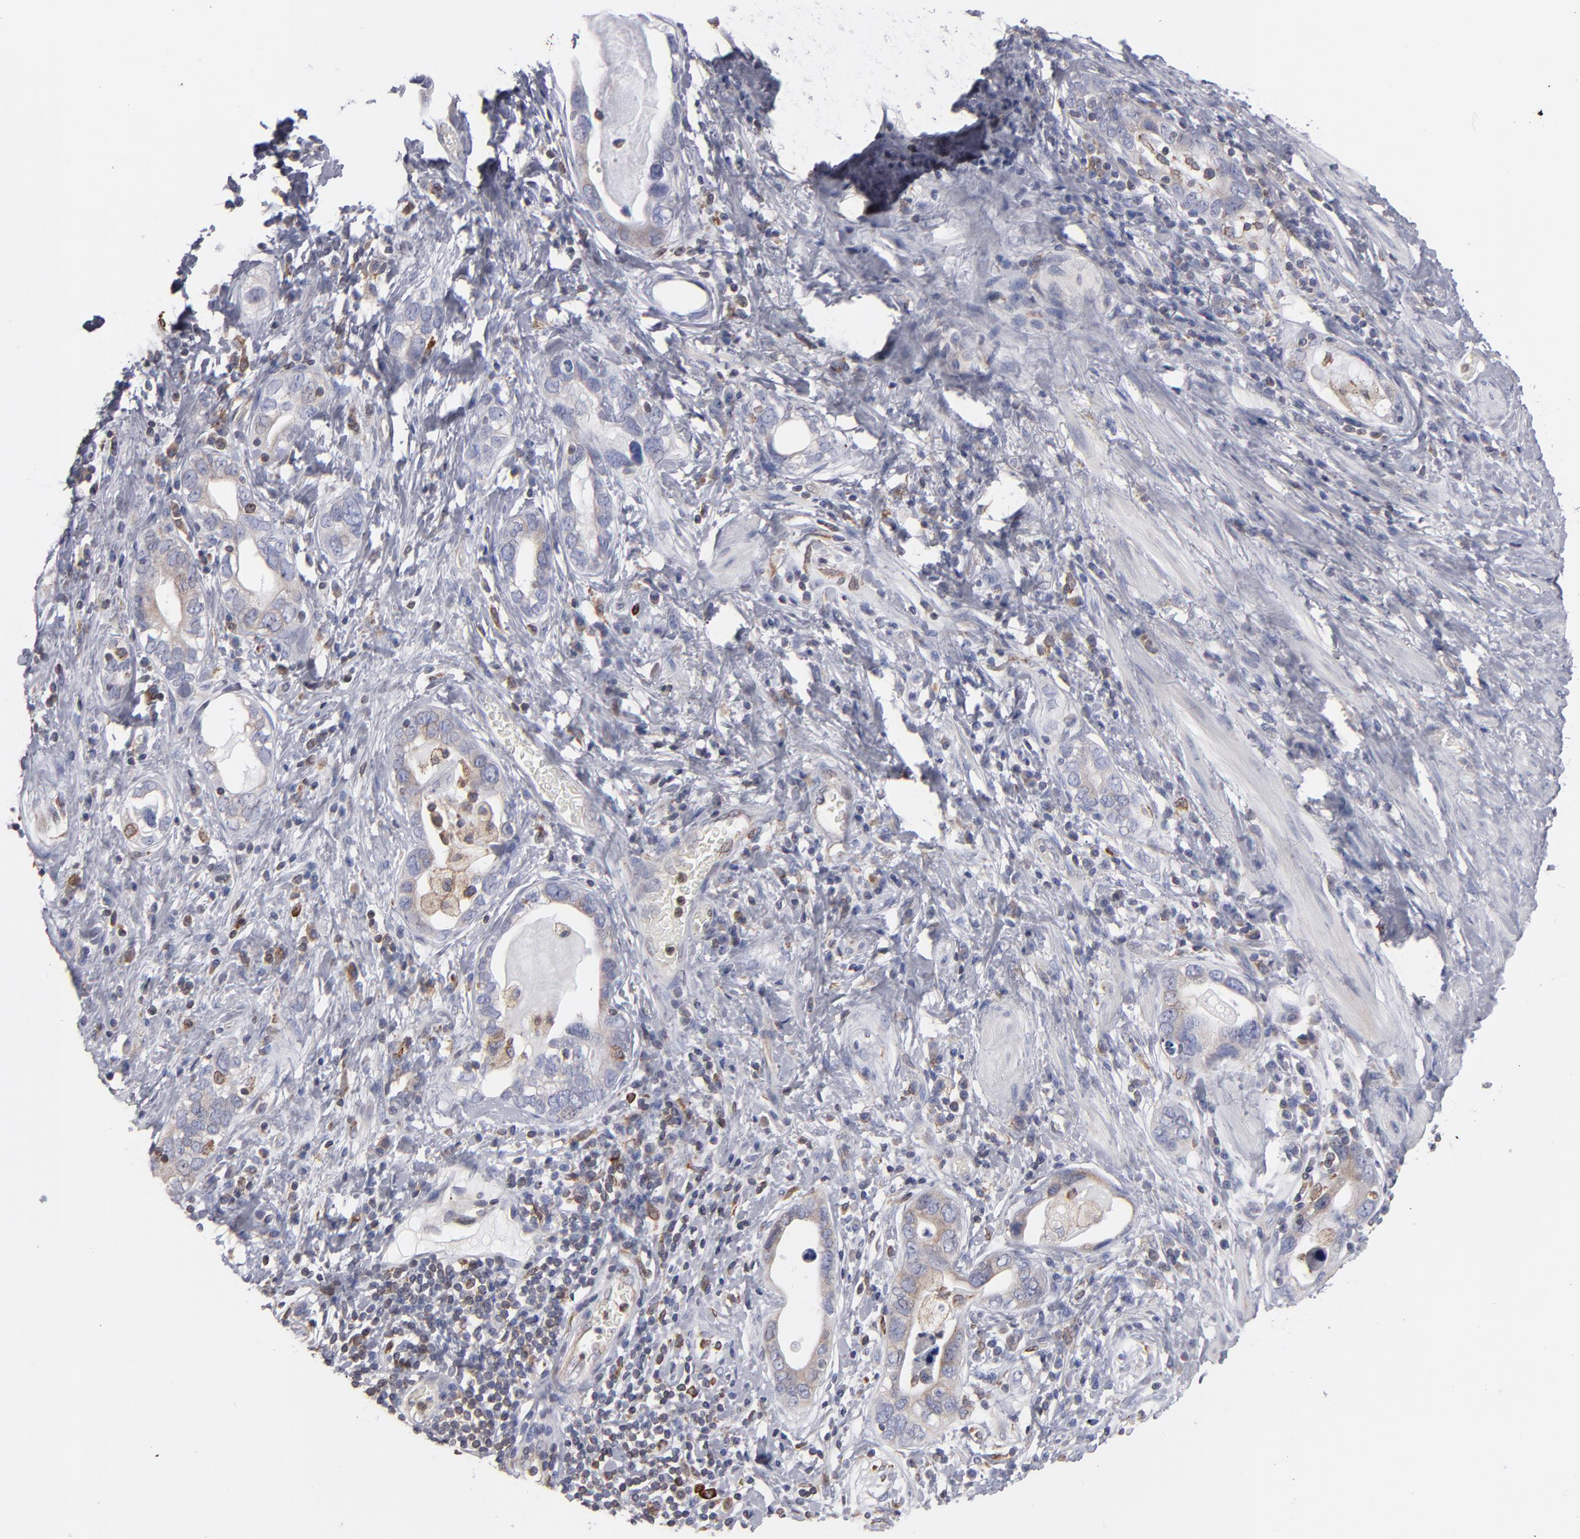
{"staining": {"intensity": "weak", "quantity": ">75%", "location": "cytoplasmic/membranous"}, "tissue": "stomach cancer", "cell_type": "Tumor cells", "image_type": "cancer", "snomed": [{"axis": "morphology", "description": "Adenocarcinoma, NOS"}, {"axis": "topography", "description": "Stomach, lower"}], "caption": "The image displays immunohistochemical staining of stomach adenocarcinoma. There is weak cytoplasmic/membranous positivity is appreciated in about >75% of tumor cells.", "gene": "TMX1", "patient": {"sex": "female", "age": 93}}